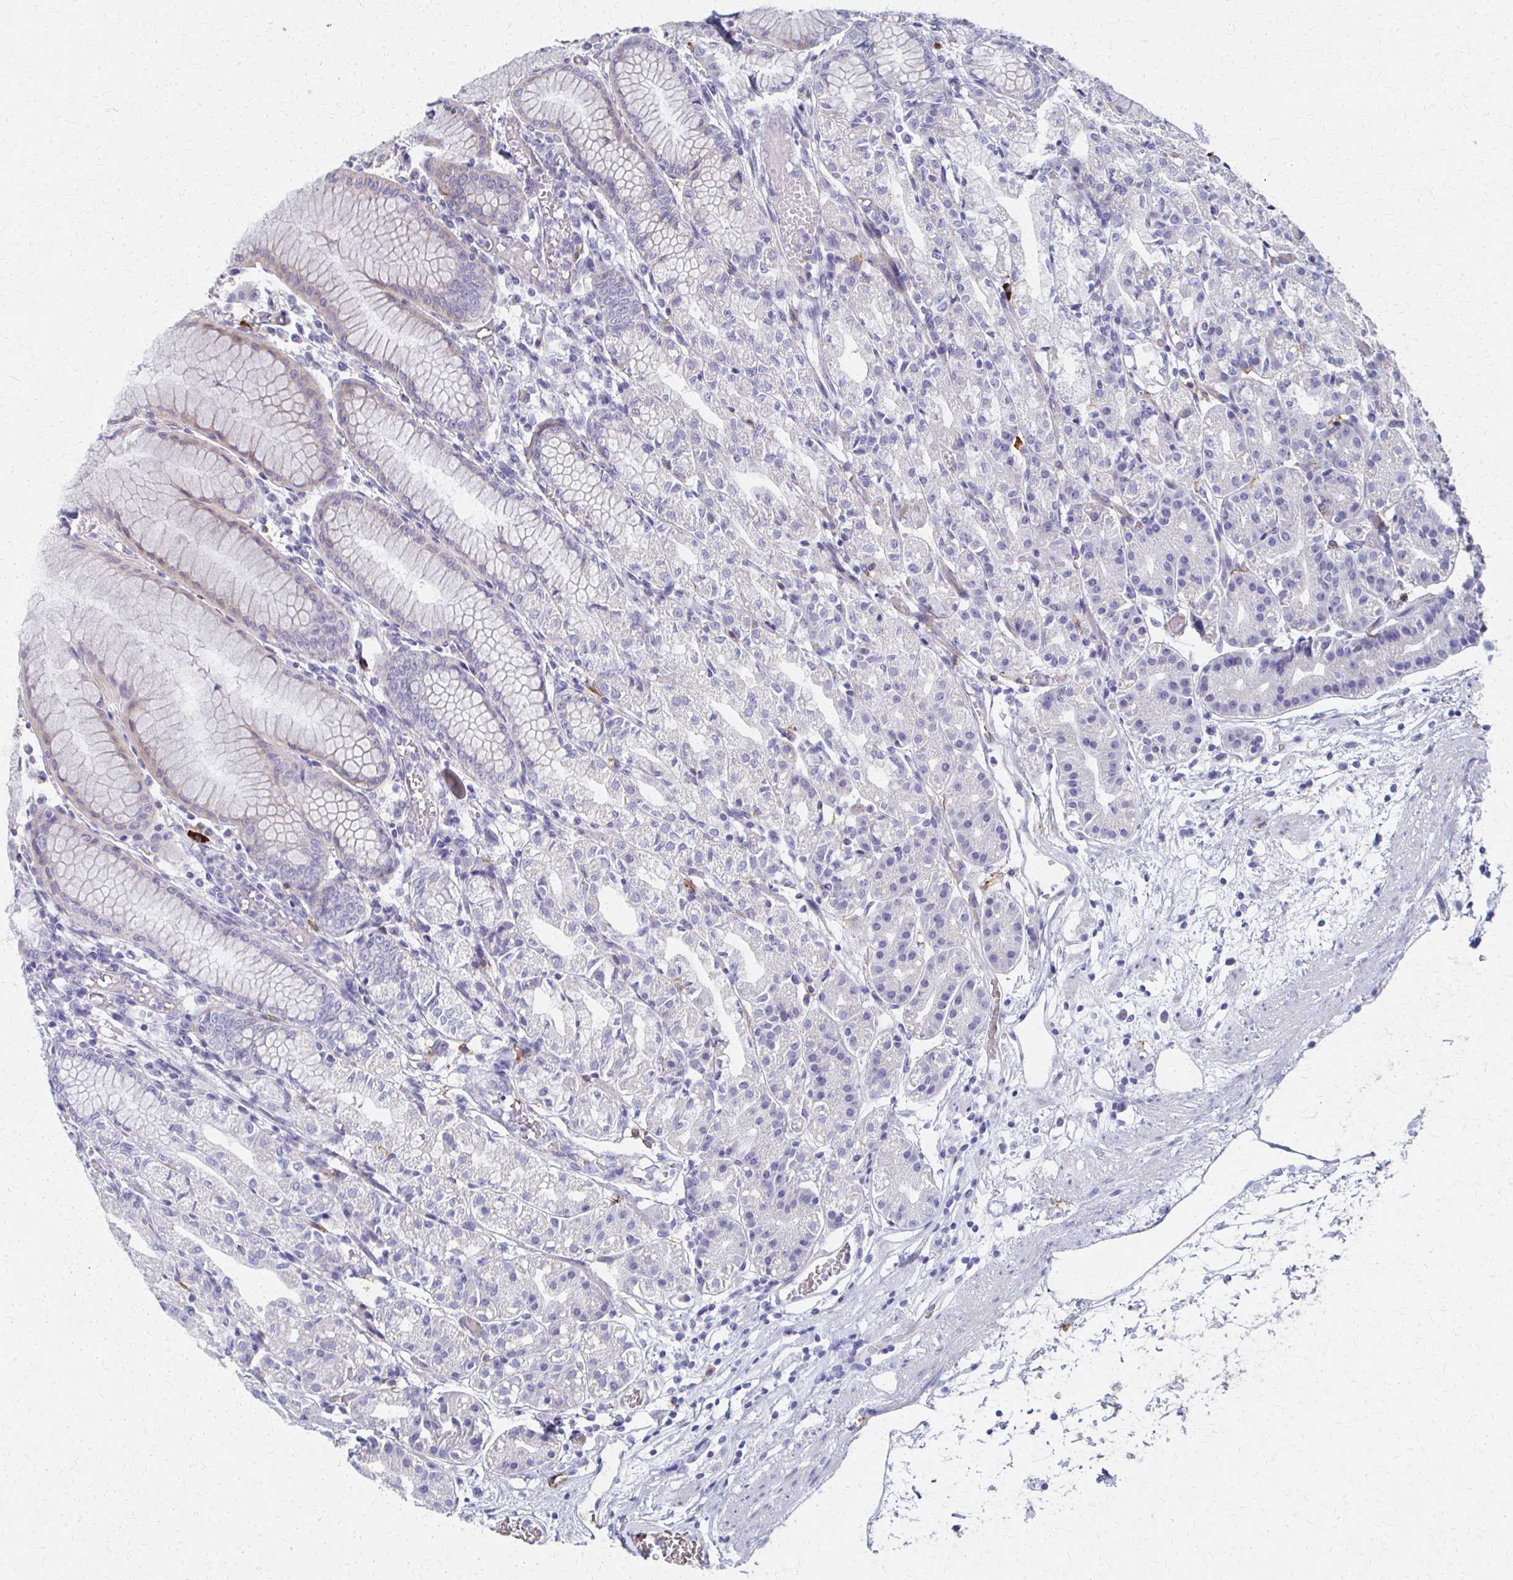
{"staining": {"intensity": "weak", "quantity": "<25%", "location": "cytoplasmic/membranous"}, "tissue": "stomach", "cell_type": "Glandular cells", "image_type": "normal", "snomed": [{"axis": "morphology", "description": "Normal tissue, NOS"}, {"axis": "topography", "description": "Stomach"}], "caption": "Photomicrograph shows no protein expression in glandular cells of unremarkable stomach.", "gene": "MS4A2", "patient": {"sex": "female", "age": 57}}